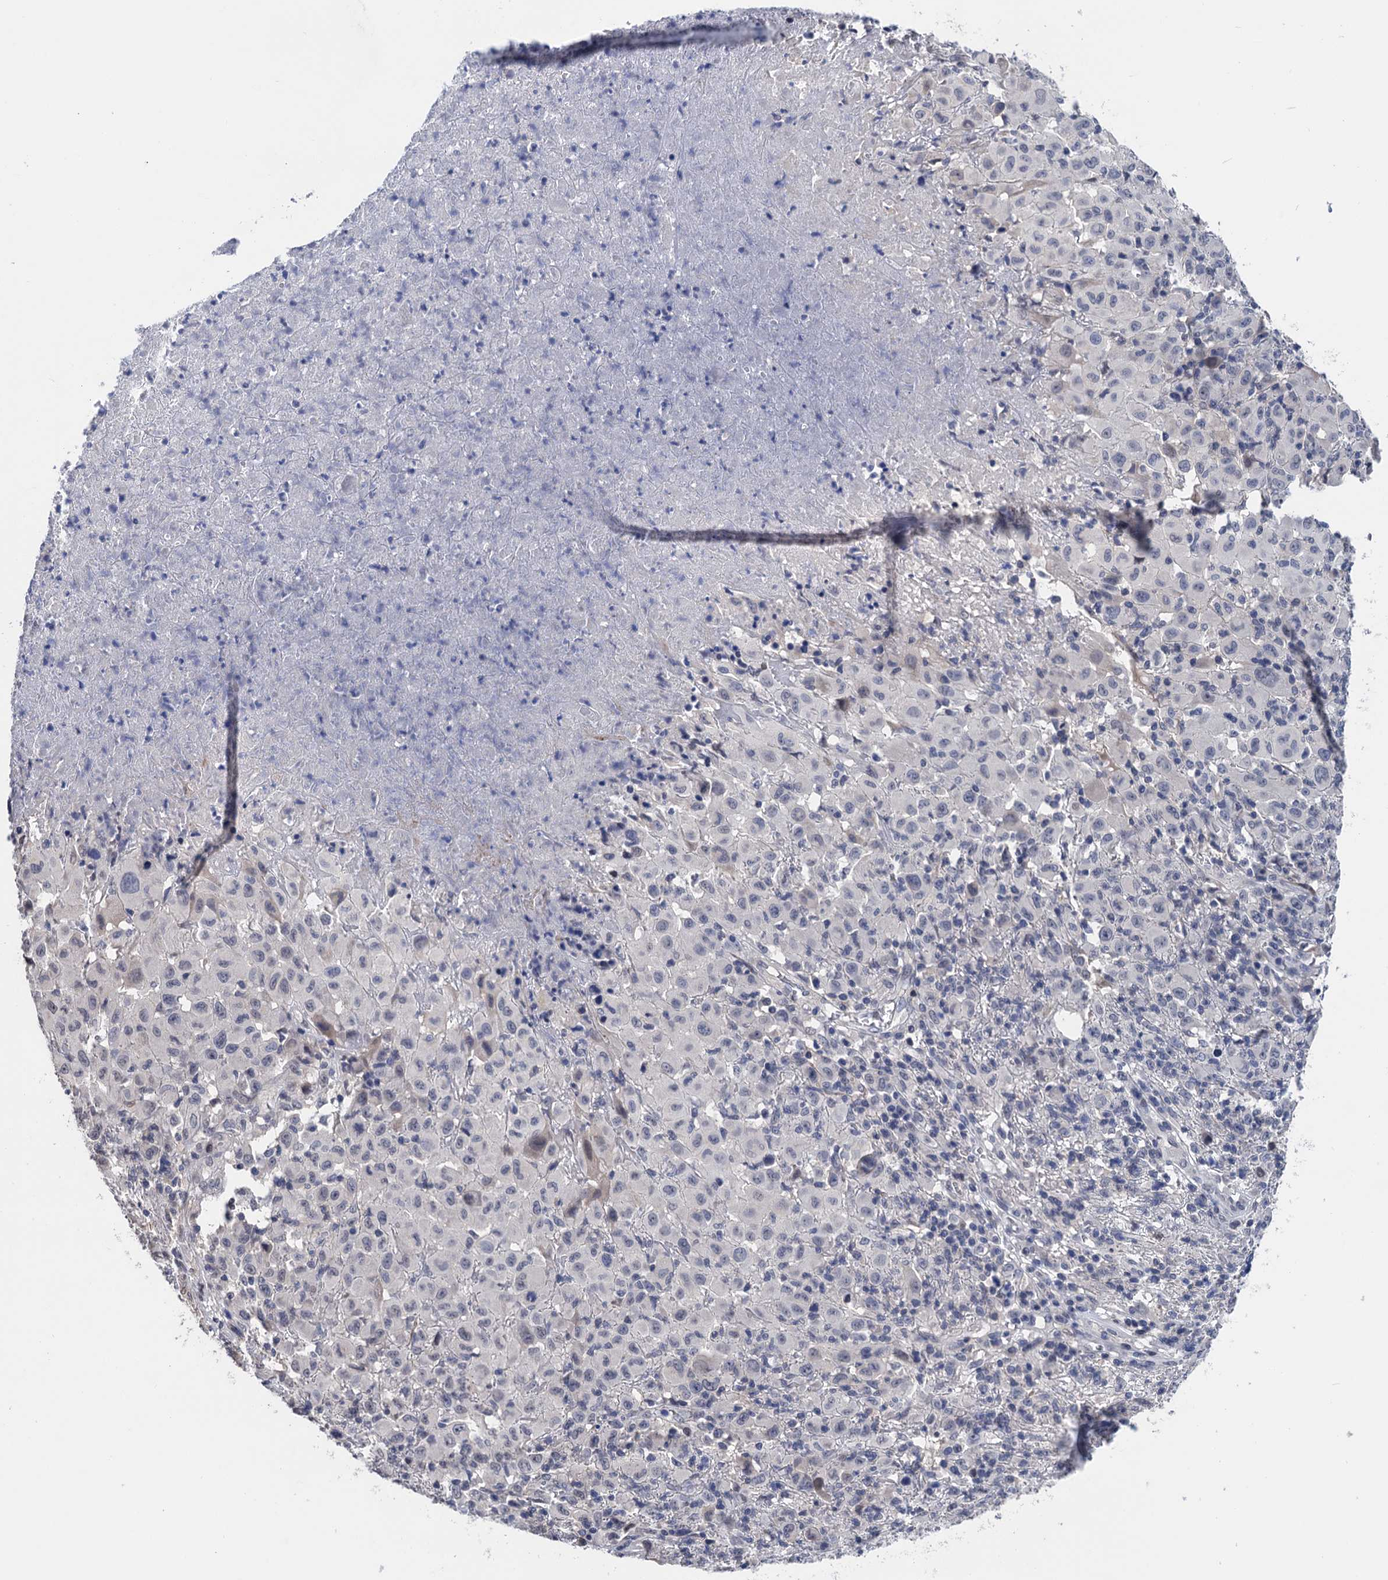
{"staining": {"intensity": "negative", "quantity": "none", "location": "none"}, "tissue": "melanoma", "cell_type": "Tumor cells", "image_type": "cancer", "snomed": [{"axis": "morphology", "description": "Malignant melanoma, NOS"}, {"axis": "topography", "description": "Skin"}], "caption": "Malignant melanoma stained for a protein using IHC demonstrates no expression tumor cells.", "gene": "ART5", "patient": {"sex": "male", "age": 73}}